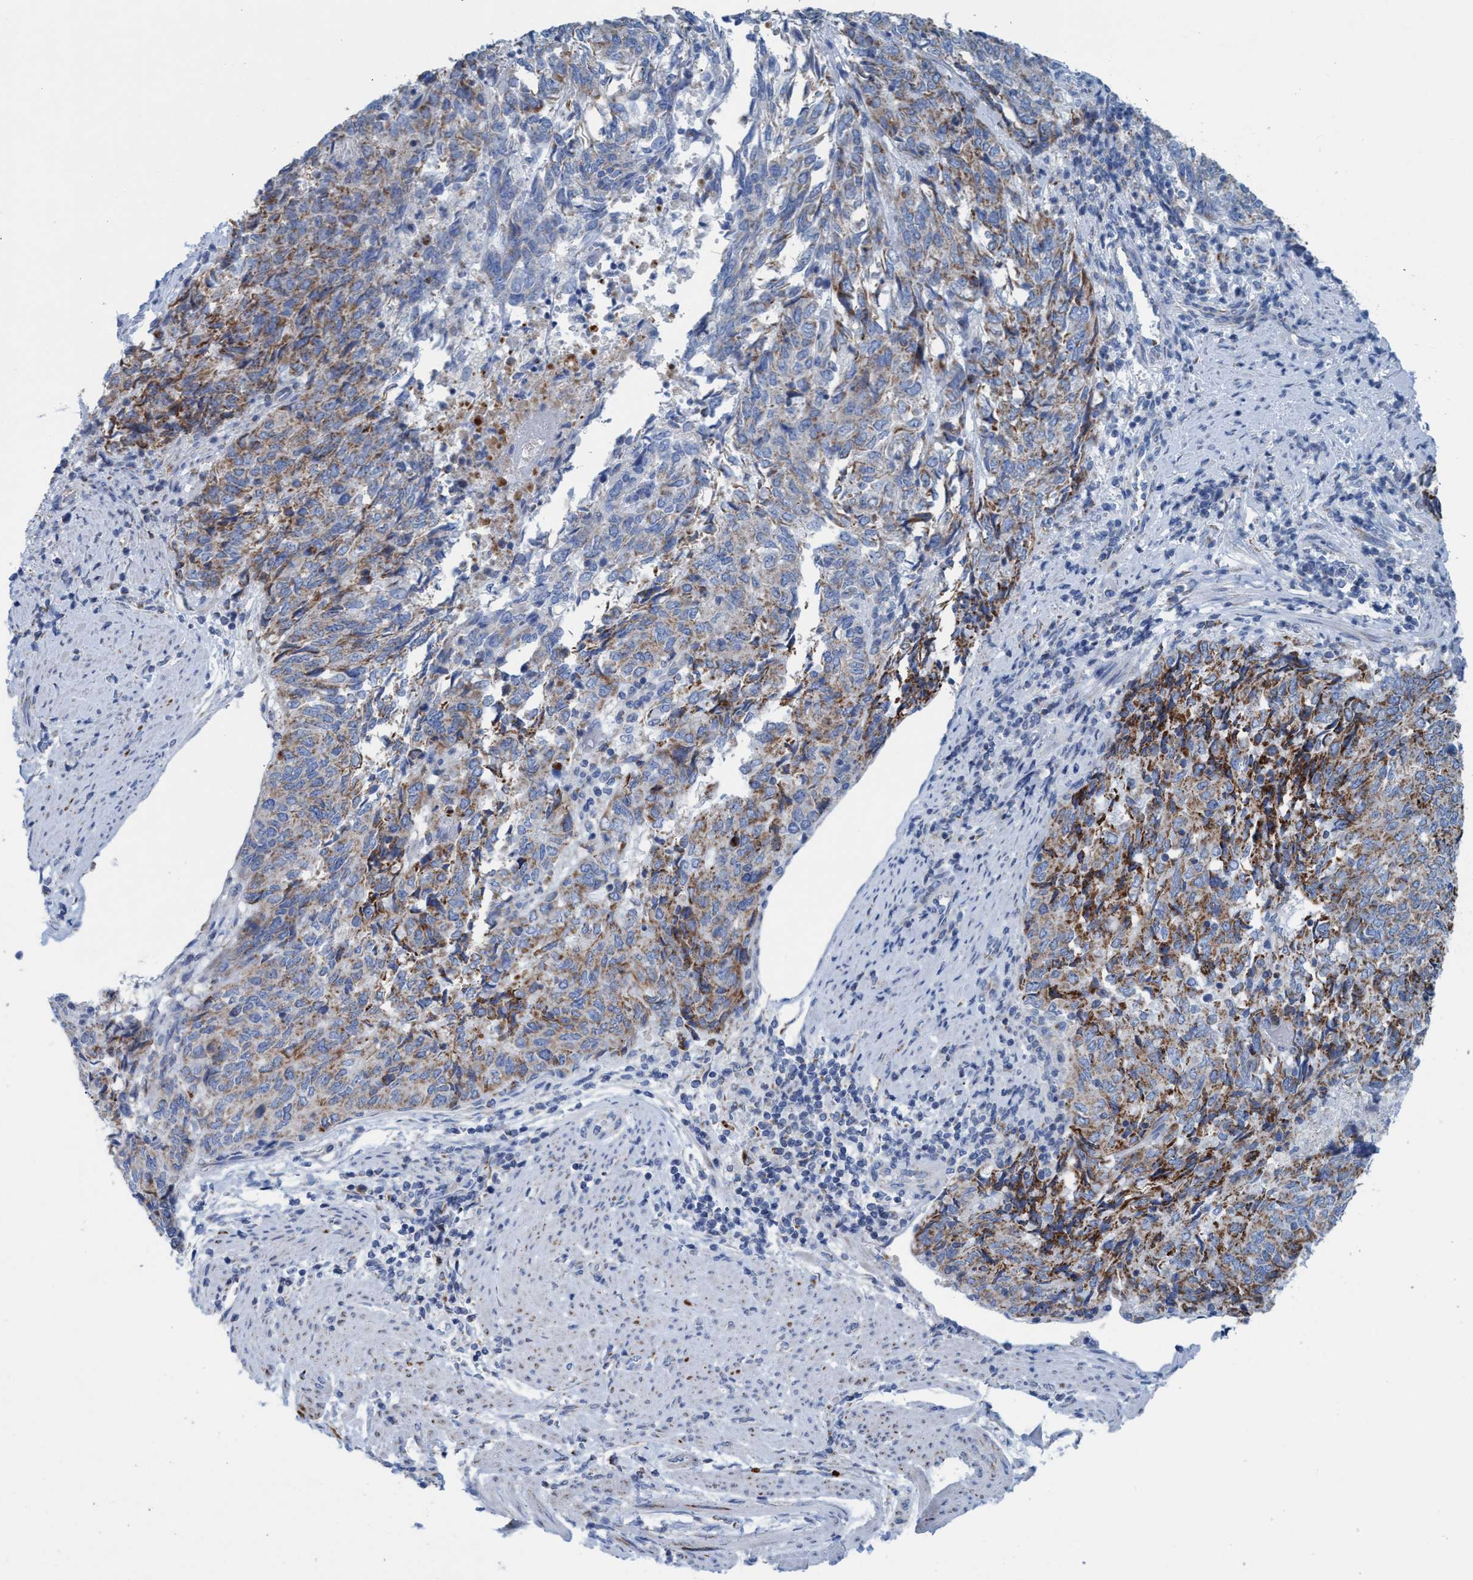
{"staining": {"intensity": "moderate", "quantity": ">75%", "location": "cytoplasmic/membranous"}, "tissue": "endometrial cancer", "cell_type": "Tumor cells", "image_type": "cancer", "snomed": [{"axis": "morphology", "description": "Adenocarcinoma, NOS"}, {"axis": "topography", "description": "Endometrium"}], "caption": "Immunohistochemistry of endometrial adenocarcinoma displays medium levels of moderate cytoplasmic/membranous staining in about >75% of tumor cells.", "gene": "GGA3", "patient": {"sex": "female", "age": 80}}